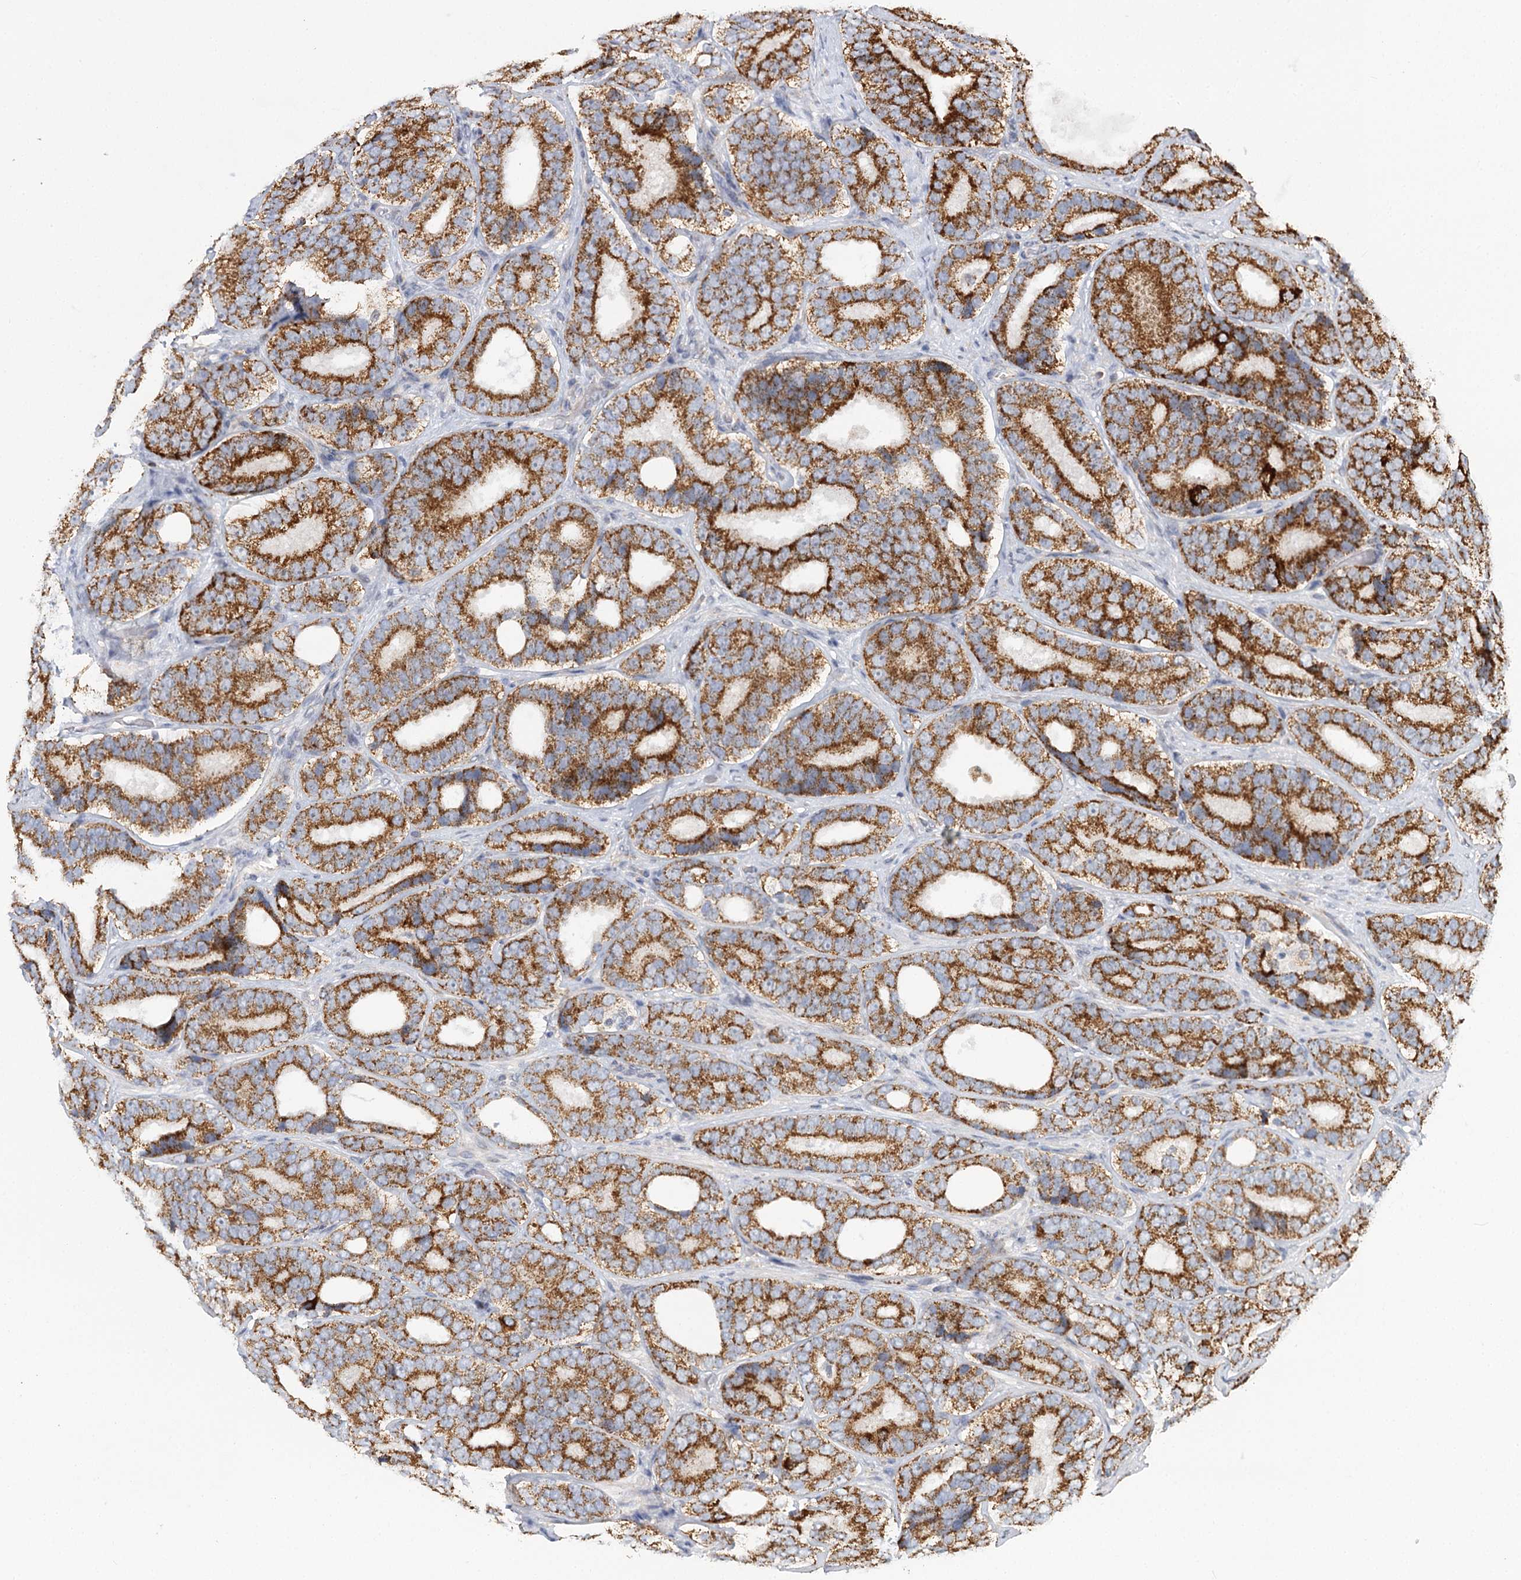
{"staining": {"intensity": "strong", "quantity": ">75%", "location": "cytoplasmic/membranous"}, "tissue": "prostate cancer", "cell_type": "Tumor cells", "image_type": "cancer", "snomed": [{"axis": "morphology", "description": "Adenocarcinoma, High grade"}, {"axis": "topography", "description": "Prostate"}], "caption": "High-grade adenocarcinoma (prostate) stained with a protein marker exhibits strong staining in tumor cells.", "gene": "TAS1R1", "patient": {"sex": "male", "age": 56}}